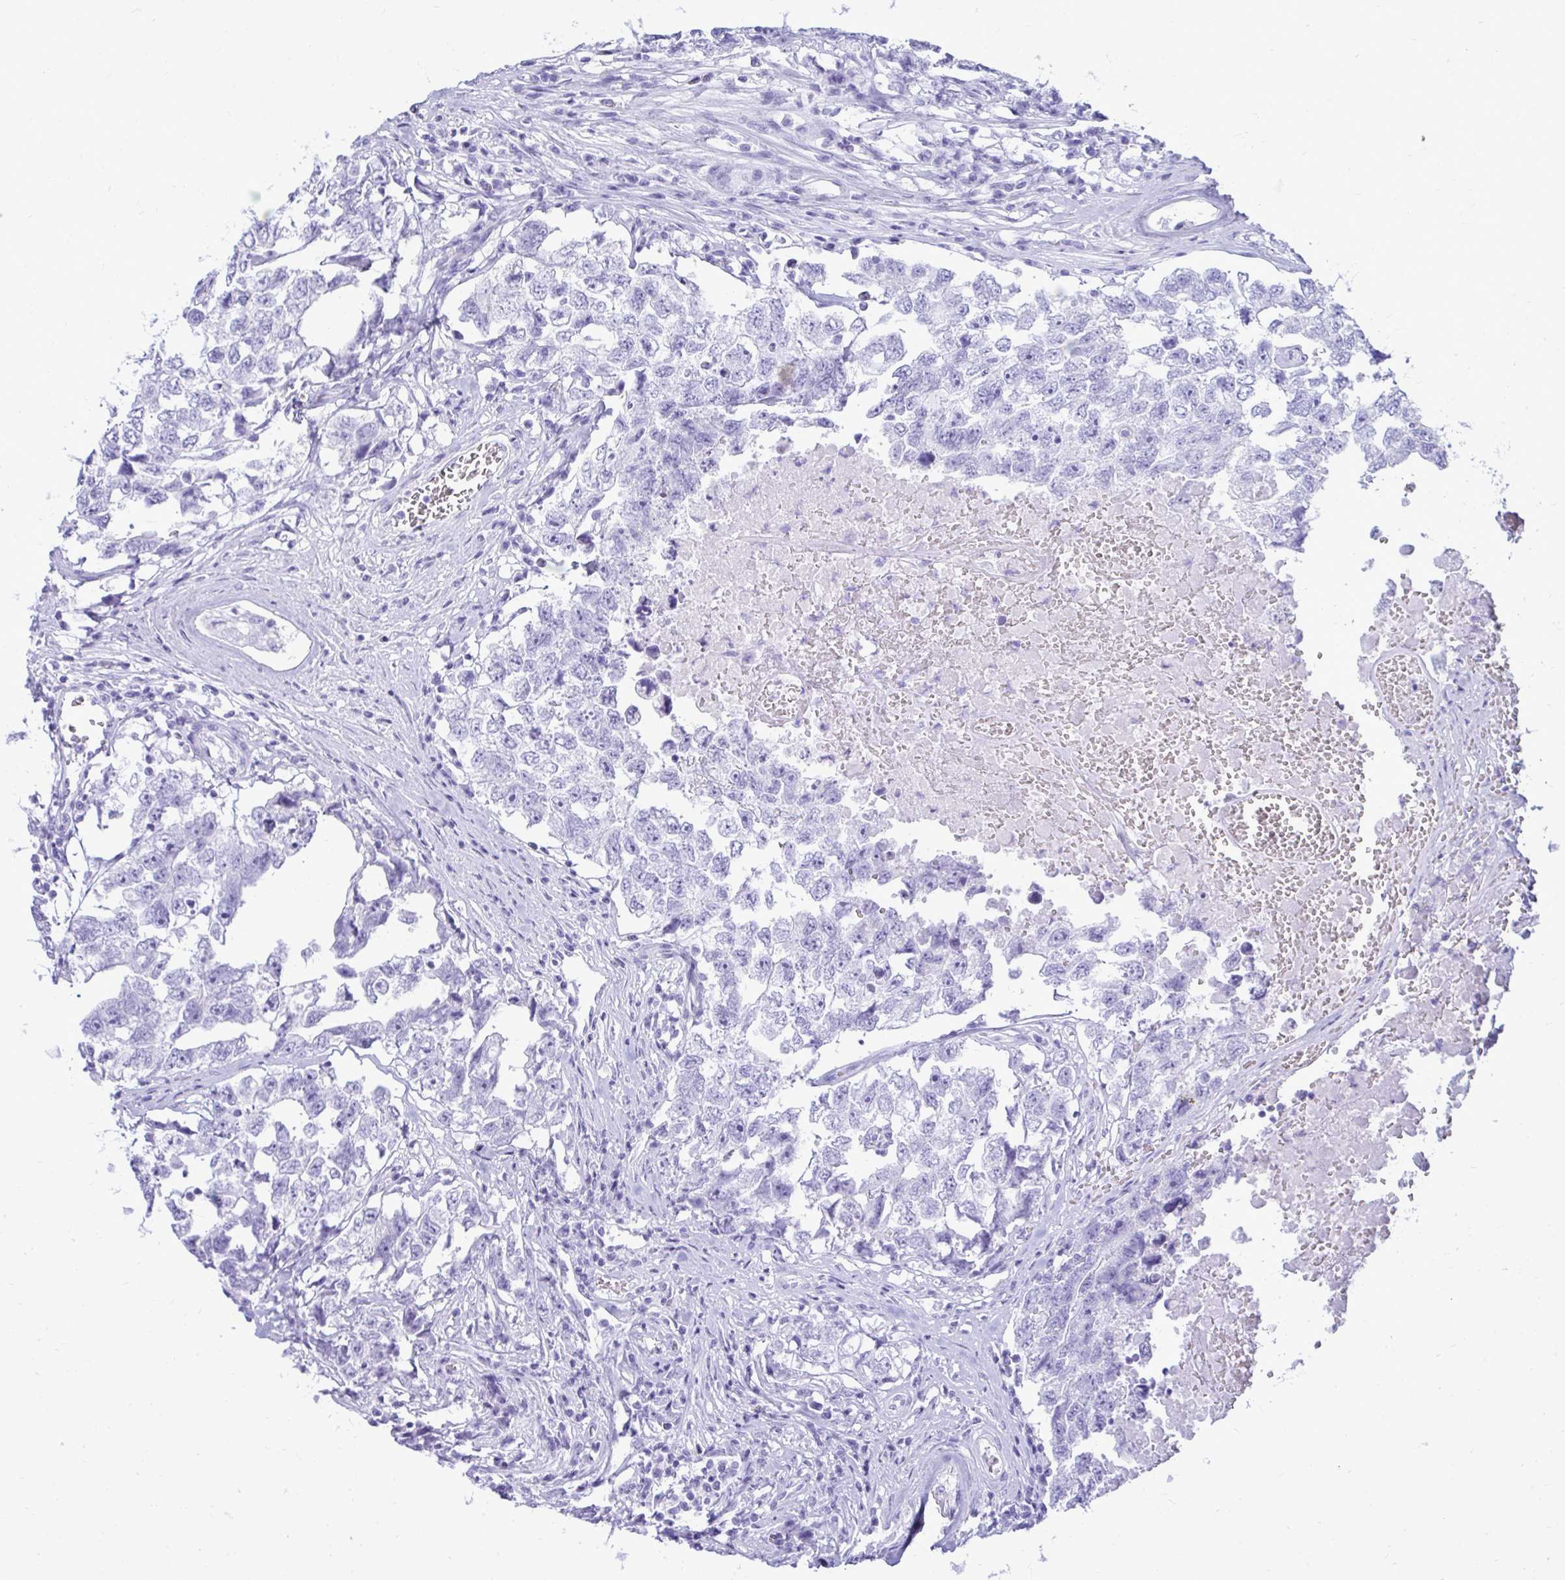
{"staining": {"intensity": "negative", "quantity": "none", "location": "none"}, "tissue": "testis cancer", "cell_type": "Tumor cells", "image_type": "cancer", "snomed": [{"axis": "morphology", "description": "Carcinoma, Embryonal, NOS"}, {"axis": "topography", "description": "Testis"}], "caption": "Embryonal carcinoma (testis) was stained to show a protein in brown. There is no significant expression in tumor cells.", "gene": "OR10R2", "patient": {"sex": "male", "age": 22}}